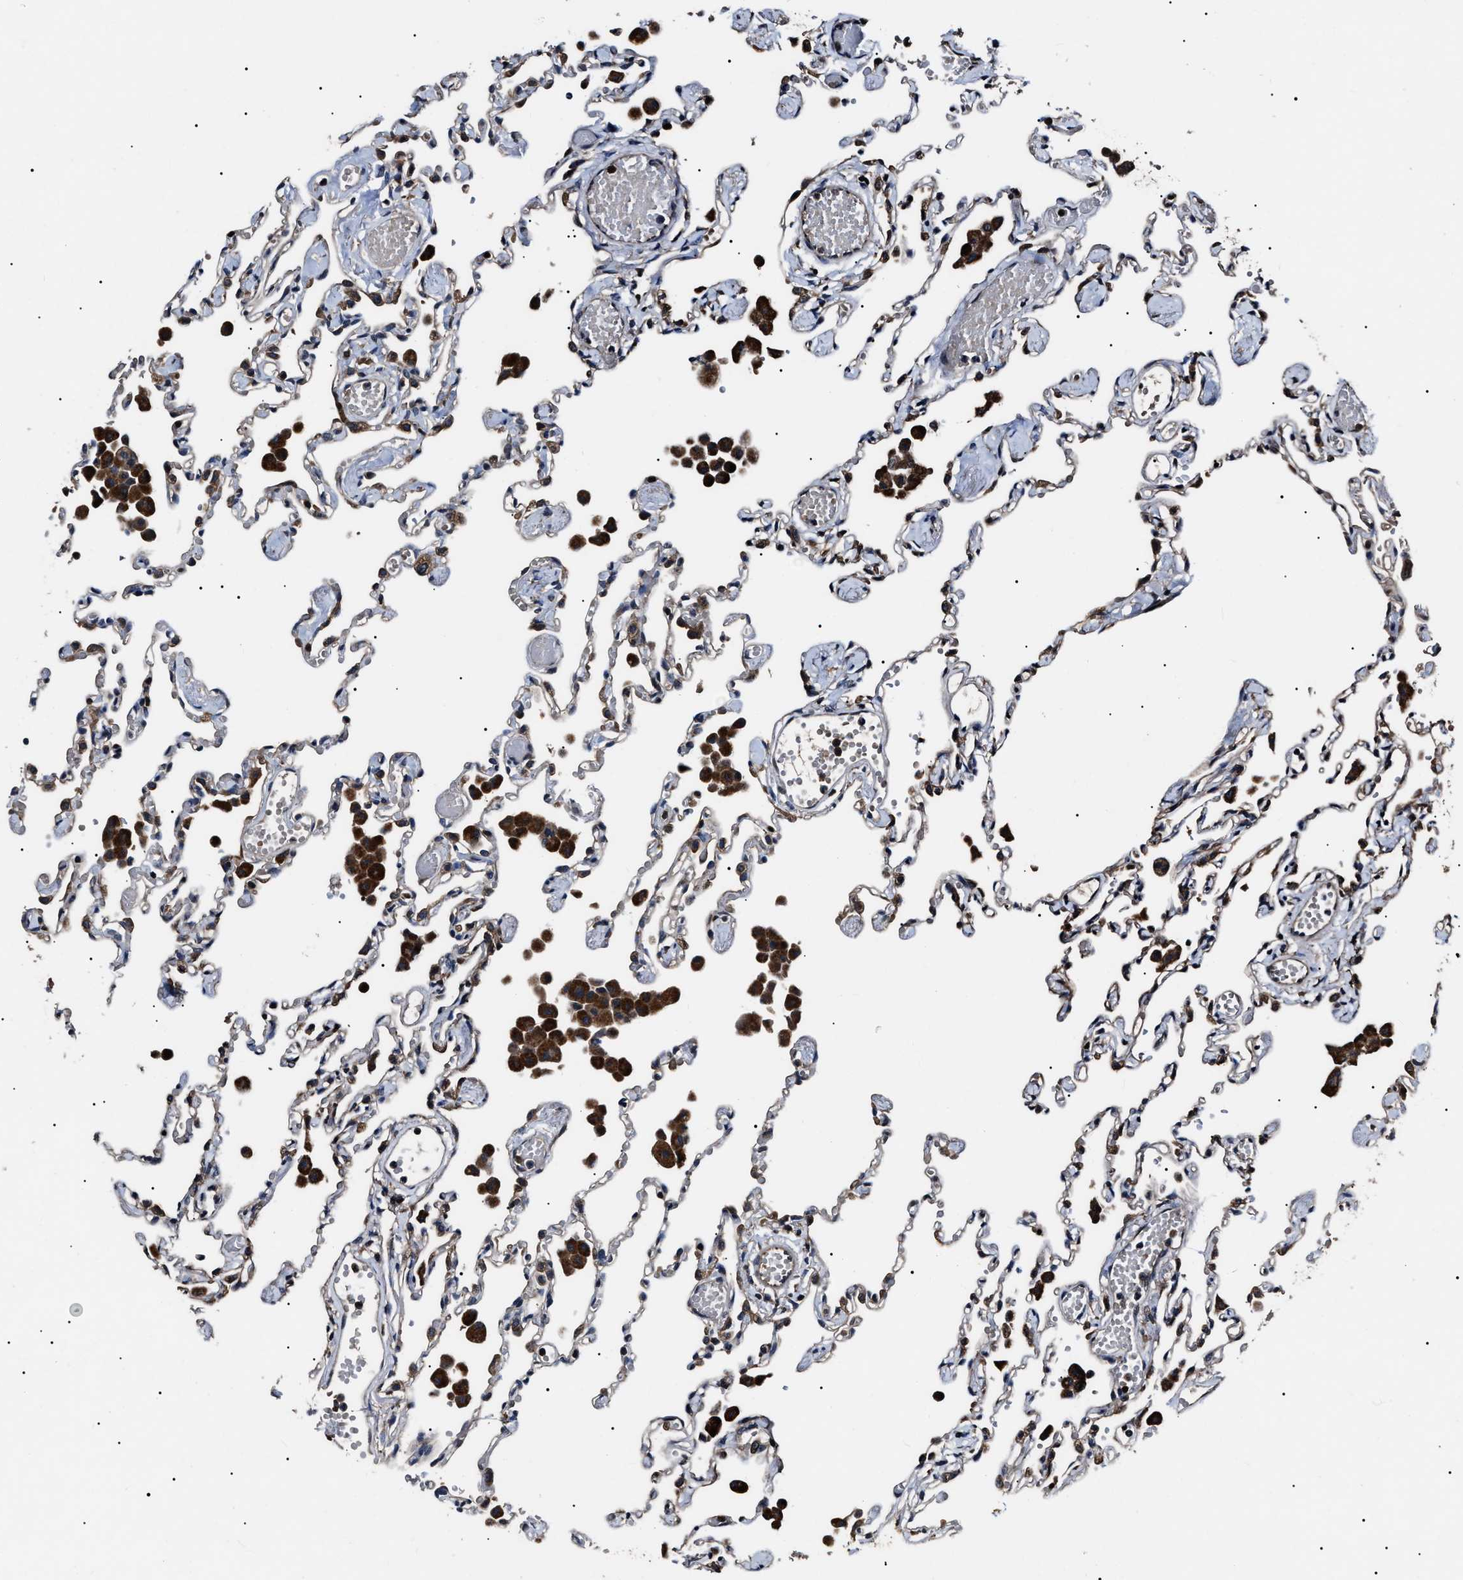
{"staining": {"intensity": "moderate", "quantity": "<25%", "location": "cytoplasmic/membranous"}, "tissue": "lung", "cell_type": "Alveolar cells", "image_type": "normal", "snomed": [{"axis": "morphology", "description": "Normal tissue, NOS"}, {"axis": "topography", "description": "Bronchus"}, {"axis": "topography", "description": "Lung"}], "caption": "Brown immunohistochemical staining in unremarkable lung displays moderate cytoplasmic/membranous expression in about <25% of alveolar cells.", "gene": "CCT8", "patient": {"sex": "female", "age": 49}}